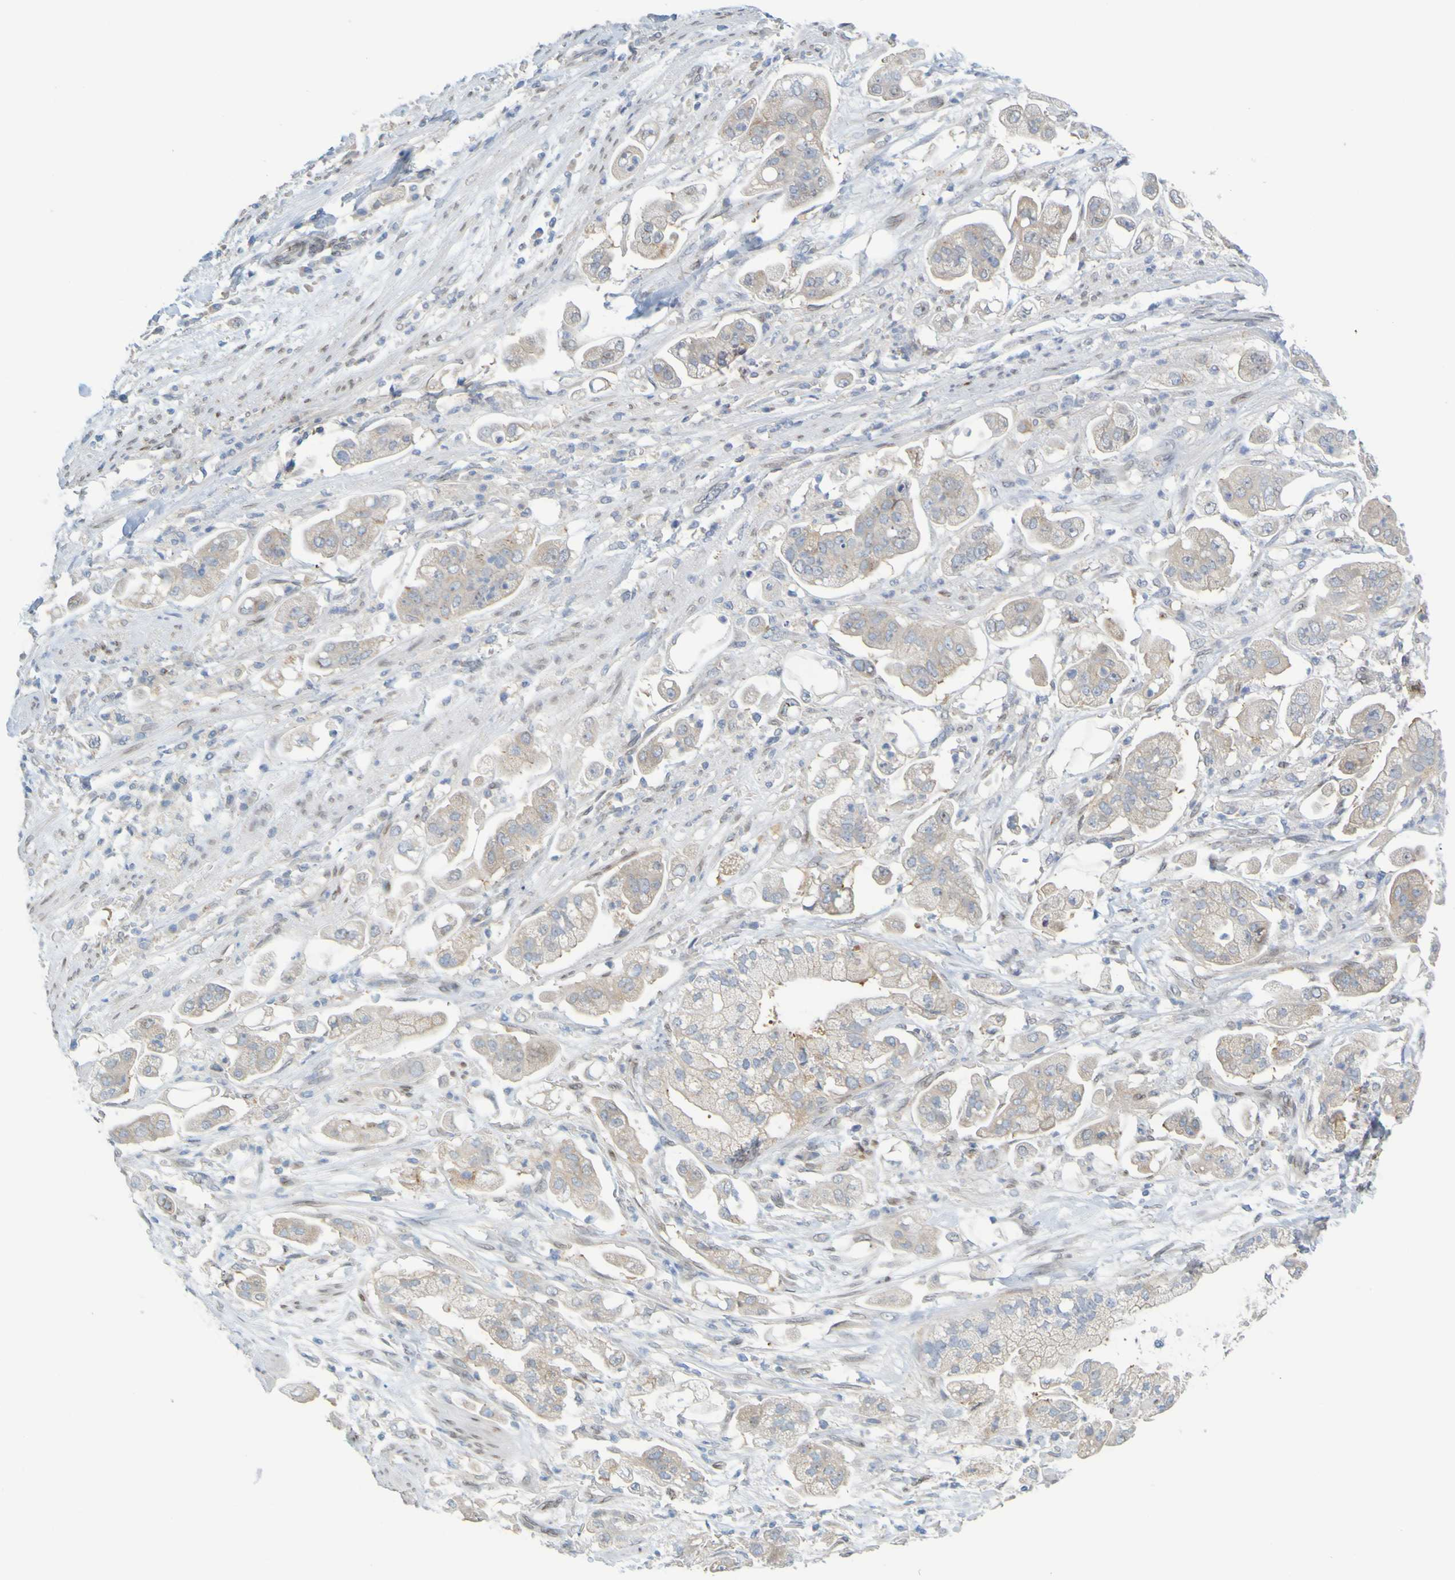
{"staining": {"intensity": "weak", "quantity": ">75%", "location": "cytoplasmic/membranous"}, "tissue": "stomach cancer", "cell_type": "Tumor cells", "image_type": "cancer", "snomed": [{"axis": "morphology", "description": "Adenocarcinoma, NOS"}, {"axis": "topography", "description": "Stomach"}], "caption": "Approximately >75% of tumor cells in human adenocarcinoma (stomach) display weak cytoplasmic/membranous protein expression as visualized by brown immunohistochemical staining.", "gene": "MAG", "patient": {"sex": "male", "age": 62}}